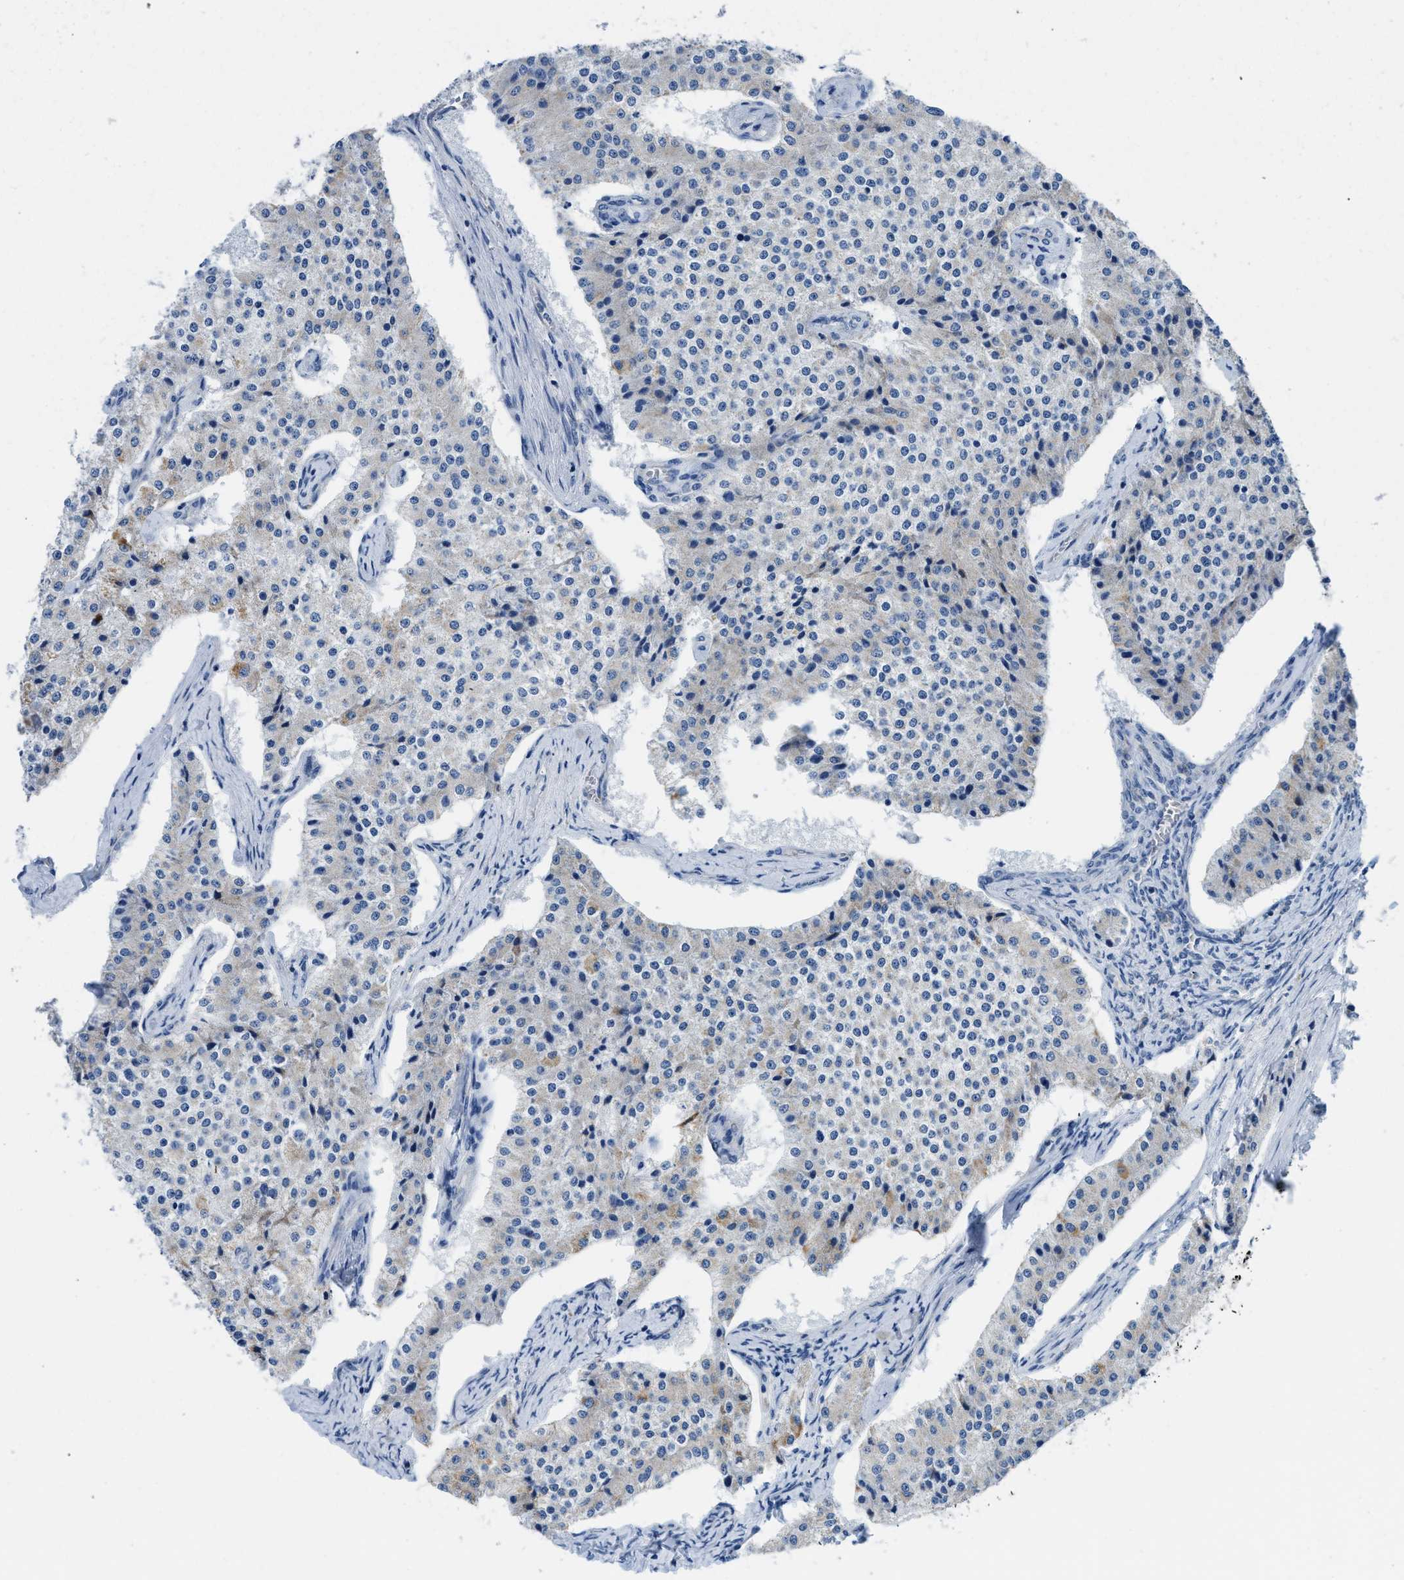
{"staining": {"intensity": "negative", "quantity": "none", "location": "none"}, "tissue": "carcinoid", "cell_type": "Tumor cells", "image_type": "cancer", "snomed": [{"axis": "morphology", "description": "Carcinoid, malignant, NOS"}, {"axis": "topography", "description": "Colon"}], "caption": "DAB (3,3'-diaminobenzidine) immunohistochemical staining of human malignant carcinoid exhibits no significant staining in tumor cells.", "gene": "SLC25A13", "patient": {"sex": "female", "age": 52}}